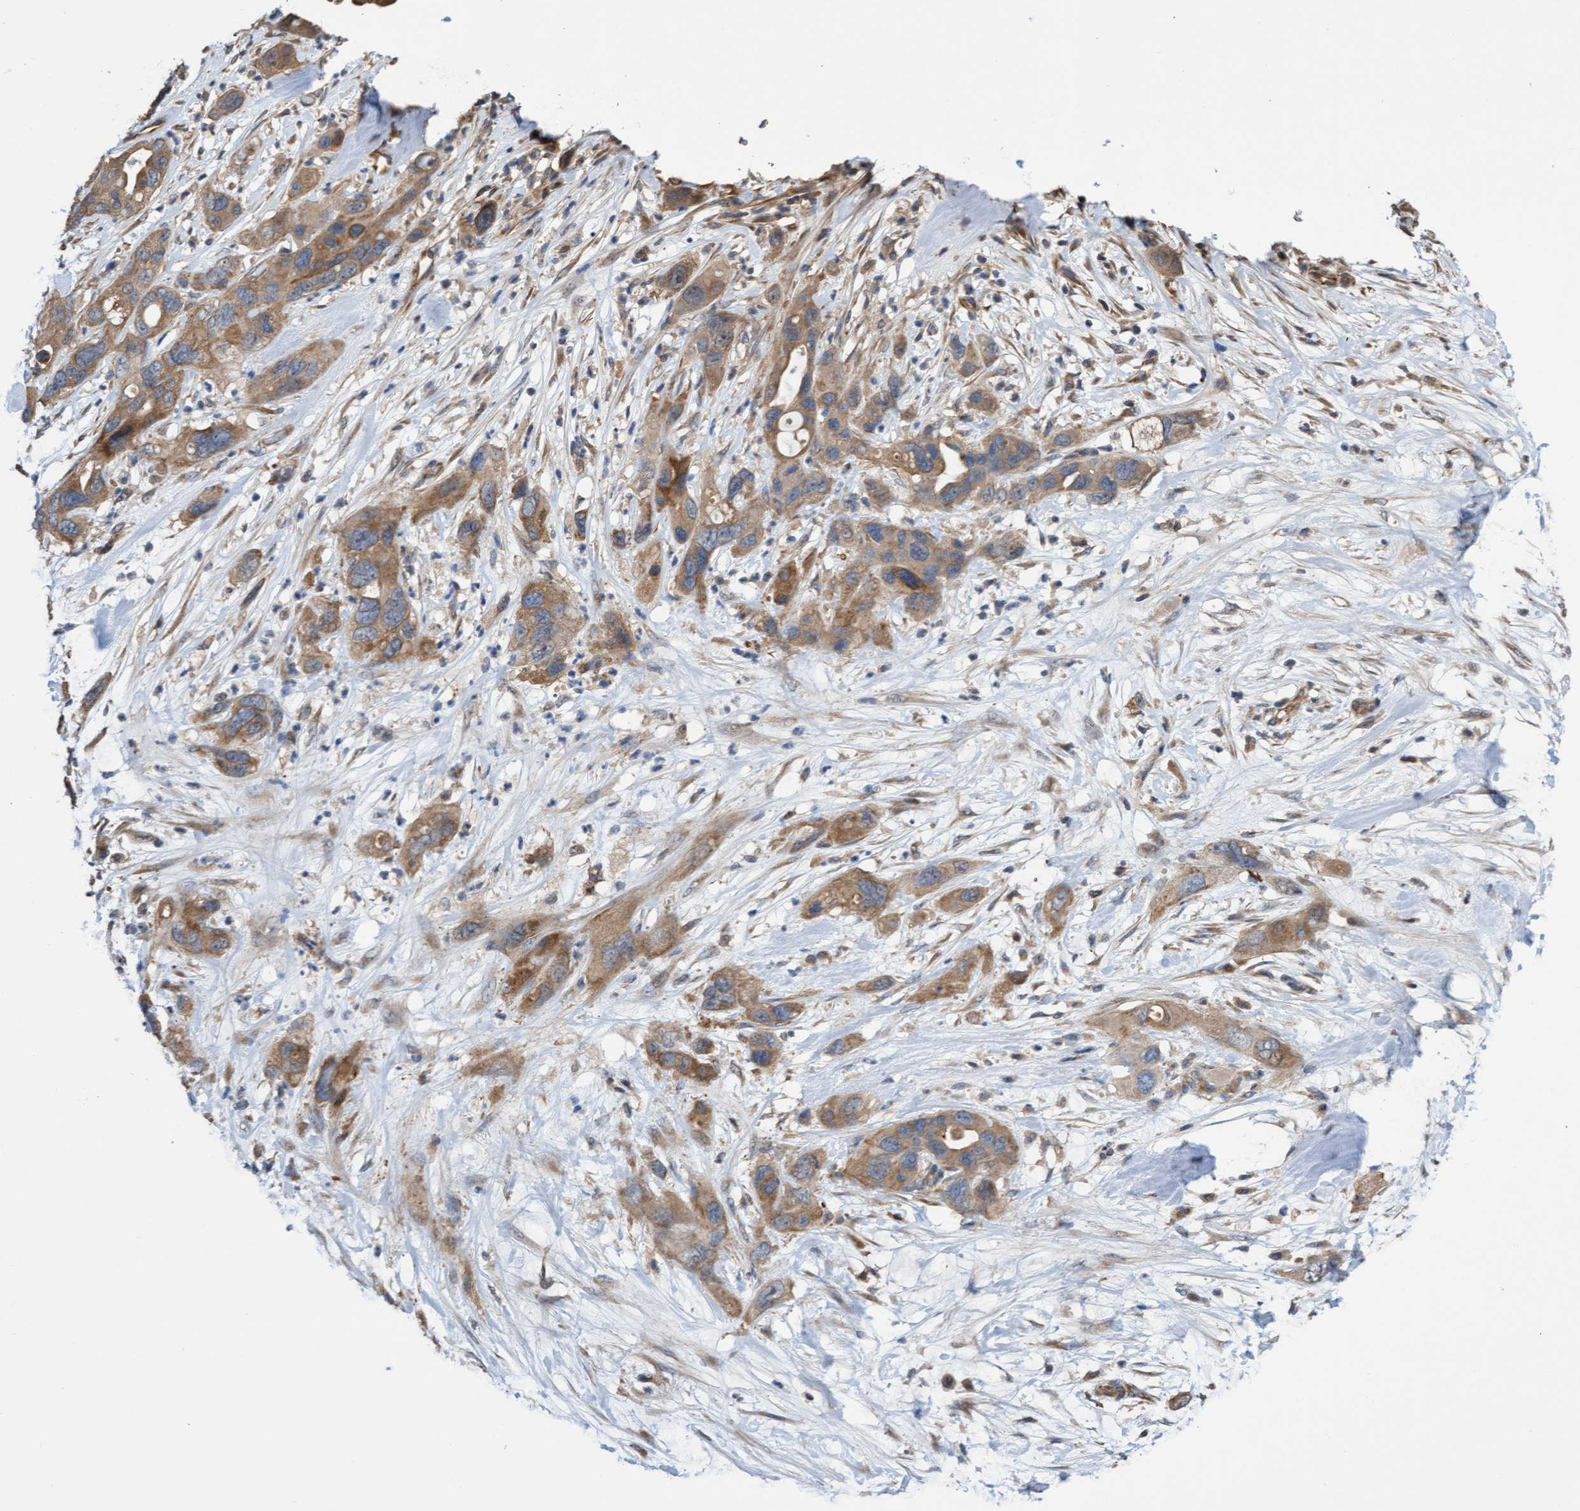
{"staining": {"intensity": "moderate", "quantity": ">75%", "location": "cytoplasmic/membranous"}, "tissue": "pancreatic cancer", "cell_type": "Tumor cells", "image_type": "cancer", "snomed": [{"axis": "morphology", "description": "Adenocarcinoma, NOS"}, {"axis": "topography", "description": "Pancreas"}], "caption": "Moderate cytoplasmic/membranous protein positivity is appreciated in about >75% of tumor cells in pancreatic adenocarcinoma.", "gene": "ITFG1", "patient": {"sex": "female", "age": 71}}